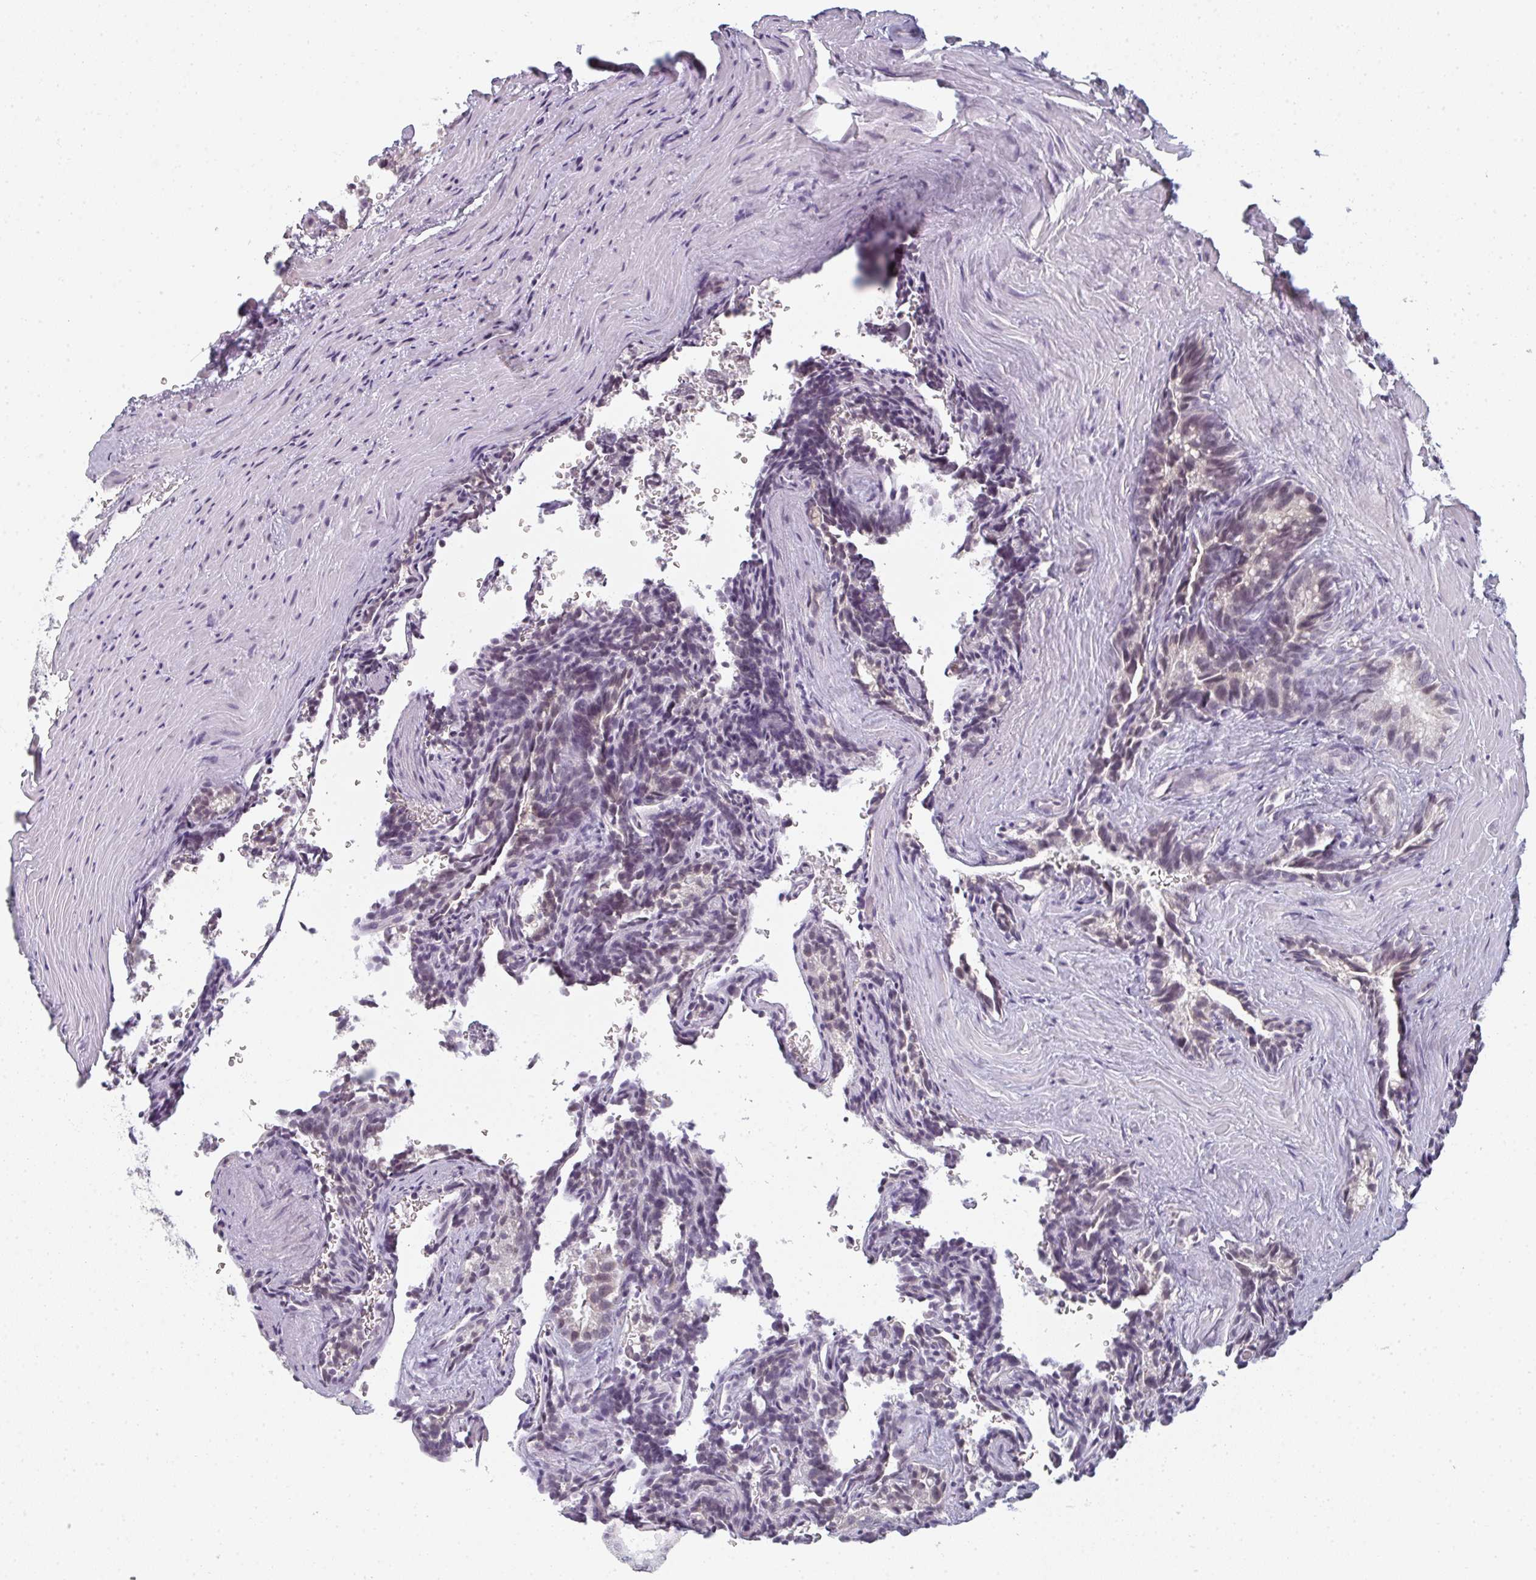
{"staining": {"intensity": "weak", "quantity": "<25%", "location": "nuclear"}, "tissue": "seminal vesicle", "cell_type": "Glandular cells", "image_type": "normal", "snomed": [{"axis": "morphology", "description": "Normal tissue, NOS"}, {"axis": "topography", "description": "Seminal veicle"}], "caption": "Protein analysis of benign seminal vesicle reveals no significant expression in glandular cells.", "gene": "RBBP6", "patient": {"sex": "male", "age": 47}}